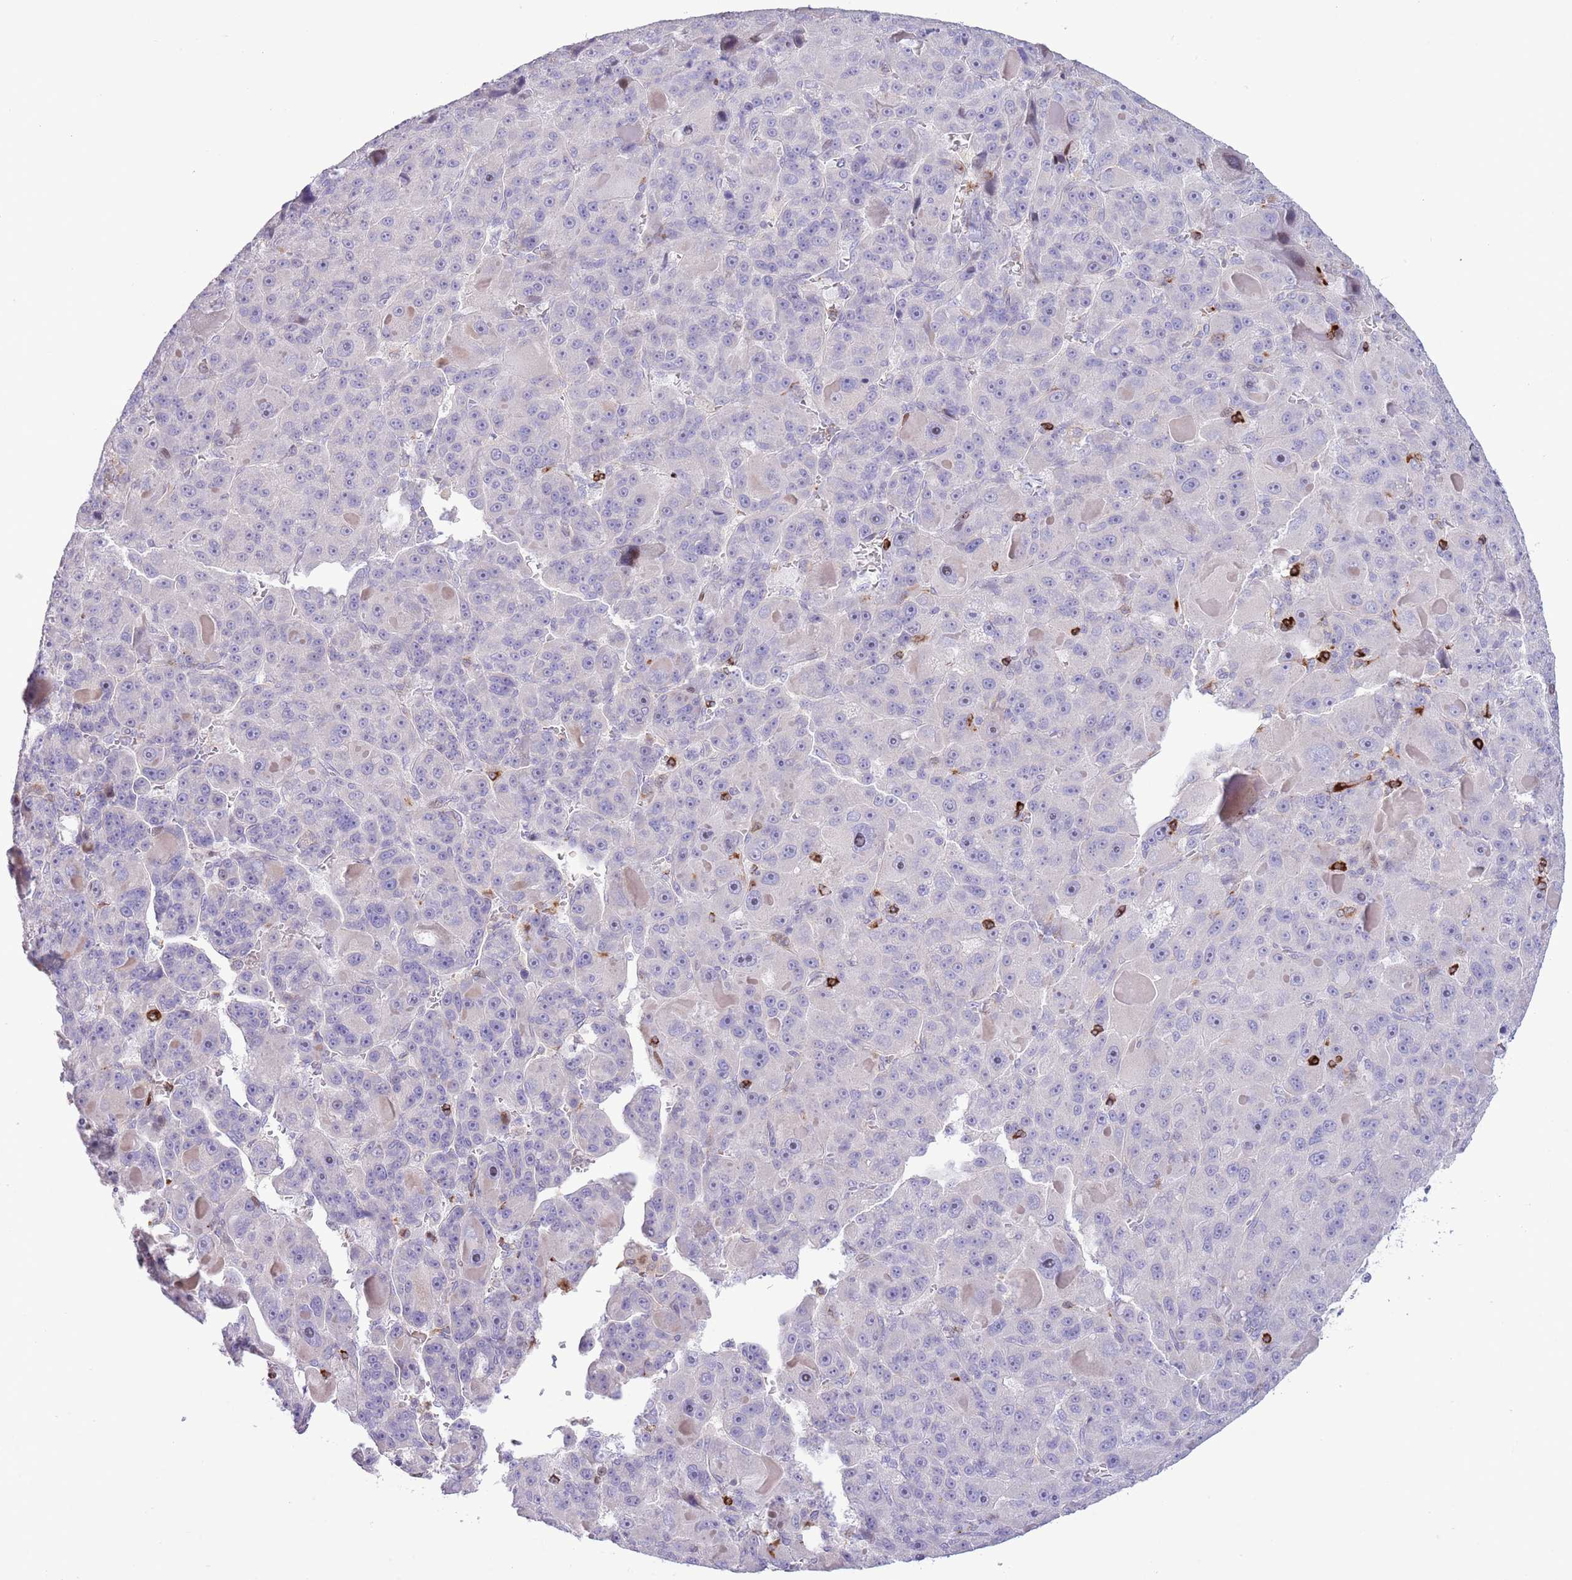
{"staining": {"intensity": "negative", "quantity": "none", "location": "none"}, "tissue": "liver cancer", "cell_type": "Tumor cells", "image_type": "cancer", "snomed": [{"axis": "morphology", "description": "Carcinoma, Hepatocellular, NOS"}, {"axis": "topography", "description": "Liver"}], "caption": "DAB immunohistochemical staining of human hepatocellular carcinoma (liver) shows no significant staining in tumor cells. The staining is performed using DAB (3,3'-diaminobenzidine) brown chromogen with nuclei counter-stained in using hematoxylin.", "gene": "ANO8", "patient": {"sex": "male", "age": 76}}